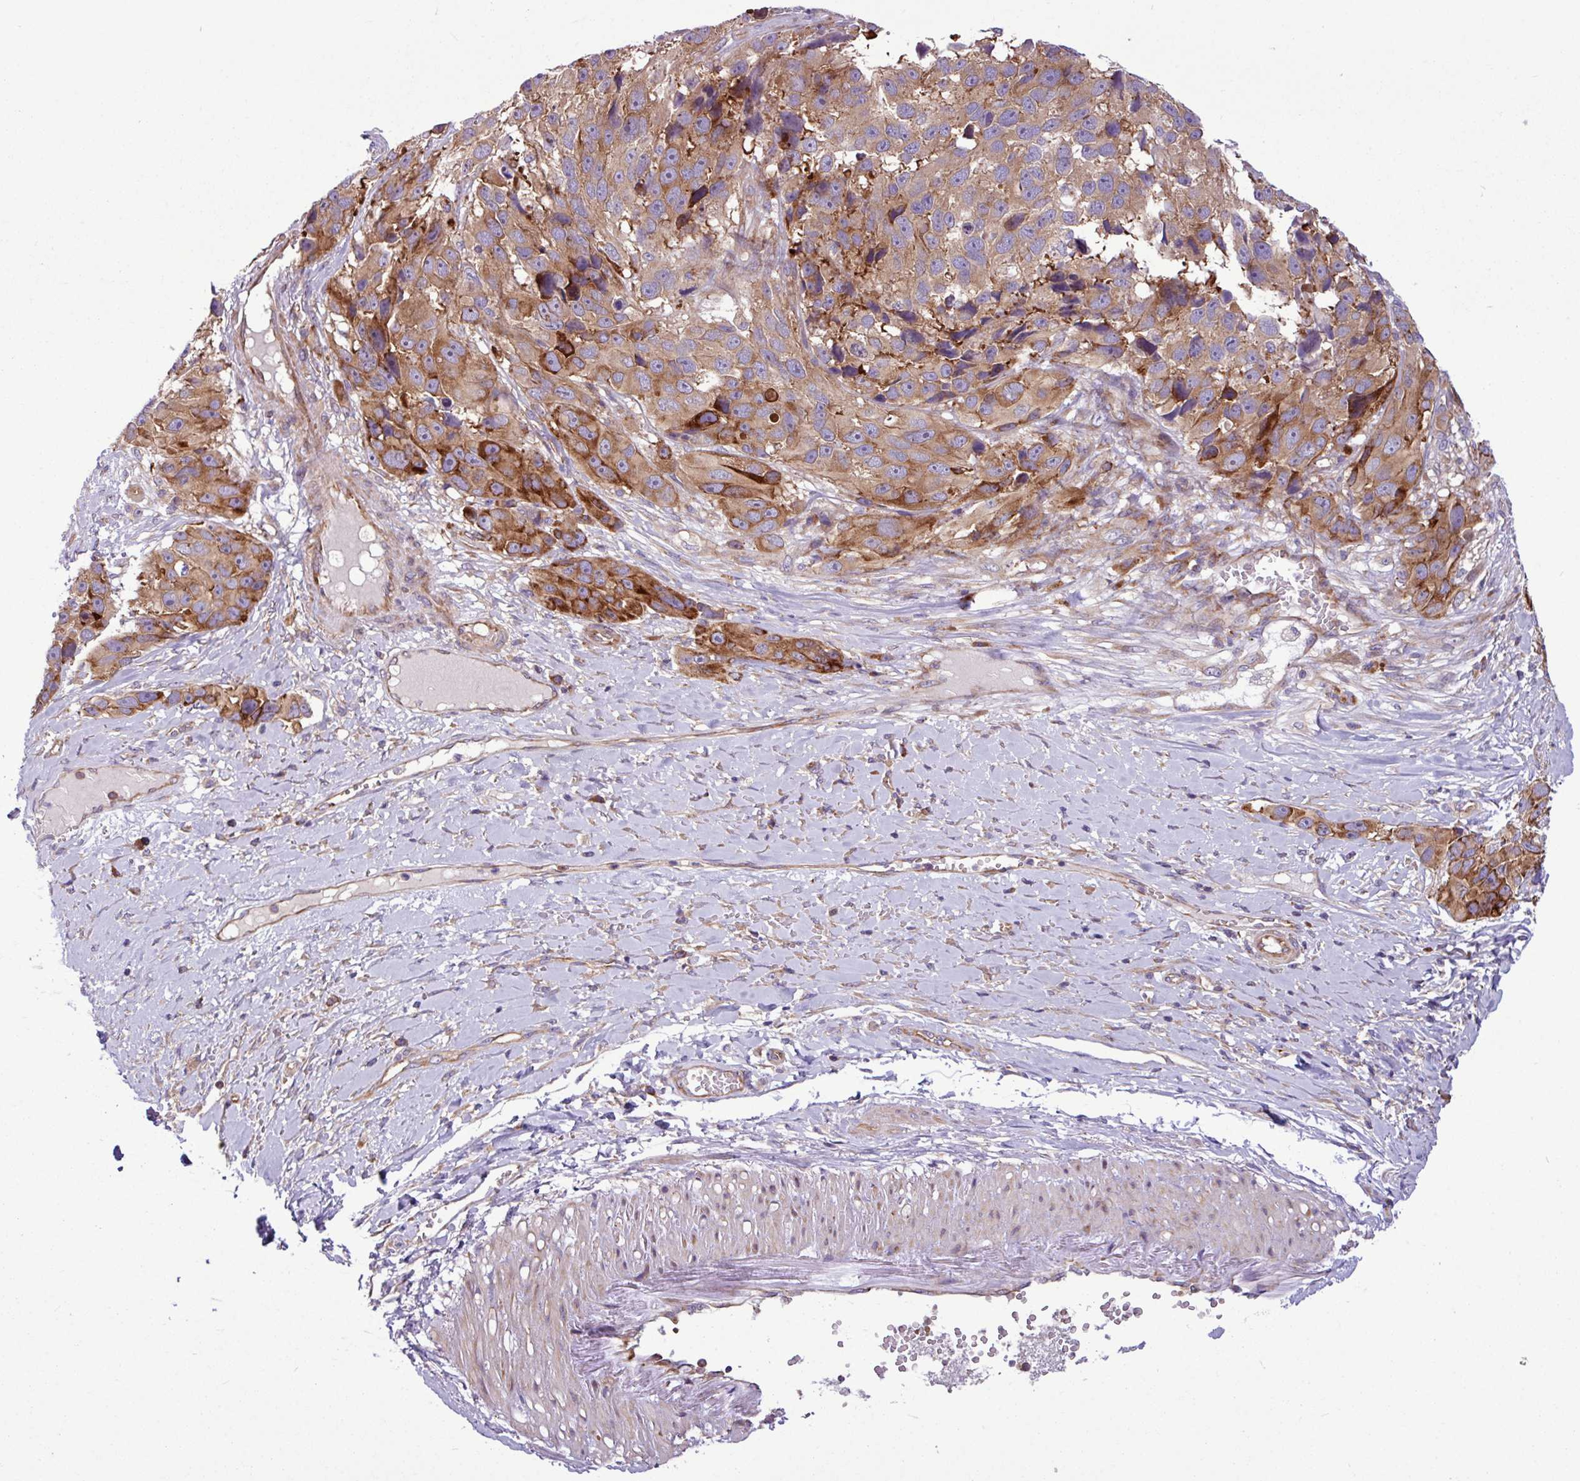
{"staining": {"intensity": "strong", "quantity": ">75%", "location": "cytoplasmic/membranous"}, "tissue": "melanoma", "cell_type": "Tumor cells", "image_type": "cancer", "snomed": [{"axis": "morphology", "description": "Malignant melanoma, NOS"}, {"axis": "topography", "description": "Skin"}], "caption": "Melanoma was stained to show a protein in brown. There is high levels of strong cytoplasmic/membranous staining in approximately >75% of tumor cells.", "gene": "MROH2A", "patient": {"sex": "male", "age": 84}}